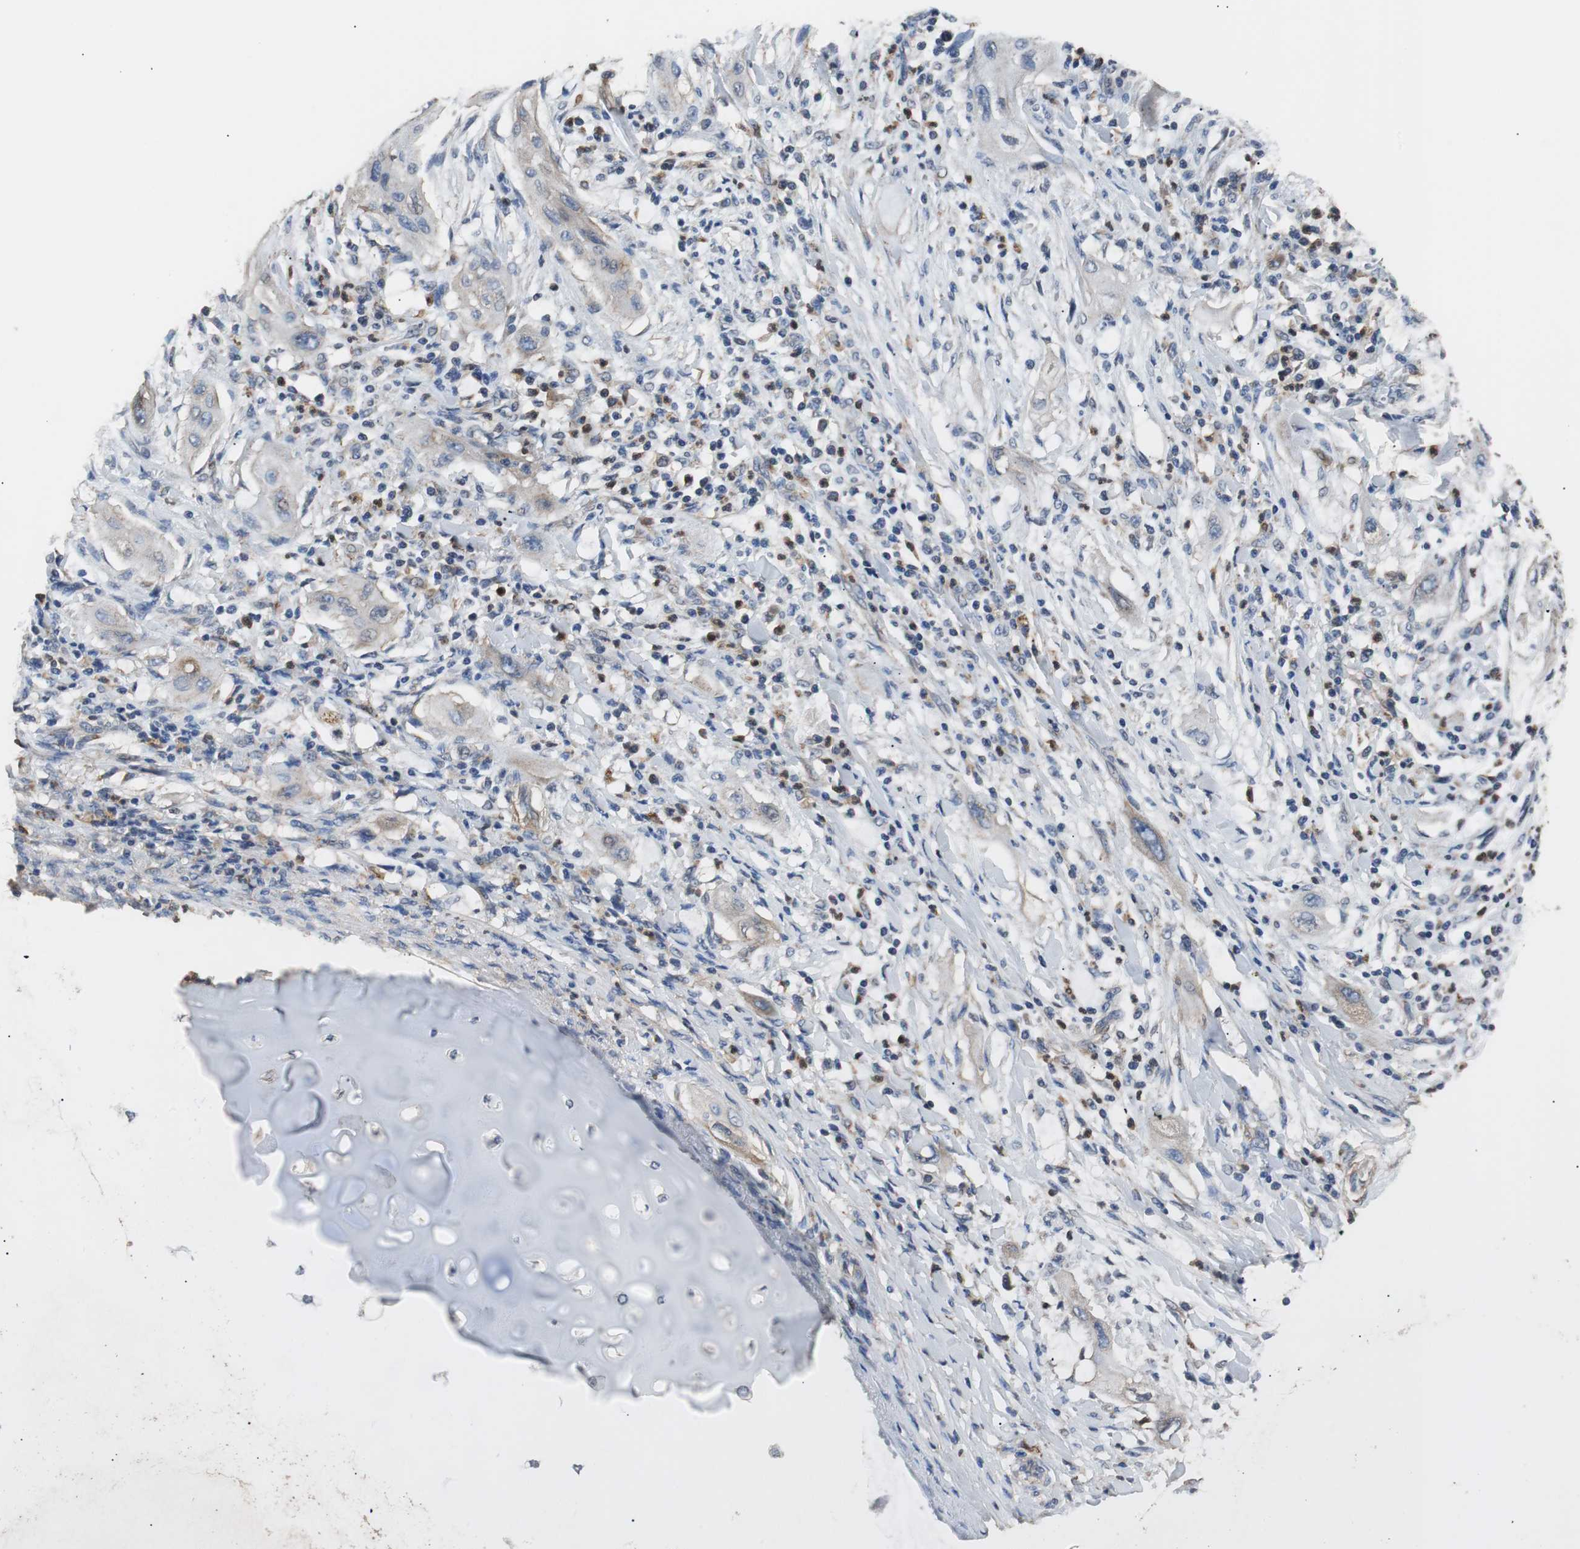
{"staining": {"intensity": "weak", "quantity": "25%-75%", "location": "cytoplasmic/membranous"}, "tissue": "lung cancer", "cell_type": "Tumor cells", "image_type": "cancer", "snomed": [{"axis": "morphology", "description": "Squamous cell carcinoma, NOS"}, {"axis": "topography", "description": "Lung"}], "caption": "Squamous cell carcinoma (lung) stained with DAB immunohistochemistry displays low levels of weak cytoplasmic/membranous positivity in about 25%-75% of tumor cells. (brown staining indicates protein expression, while blue staining denotes nuclei).", "gene": "PITRM1", "patient": {"sex": "female", "age": 47}}